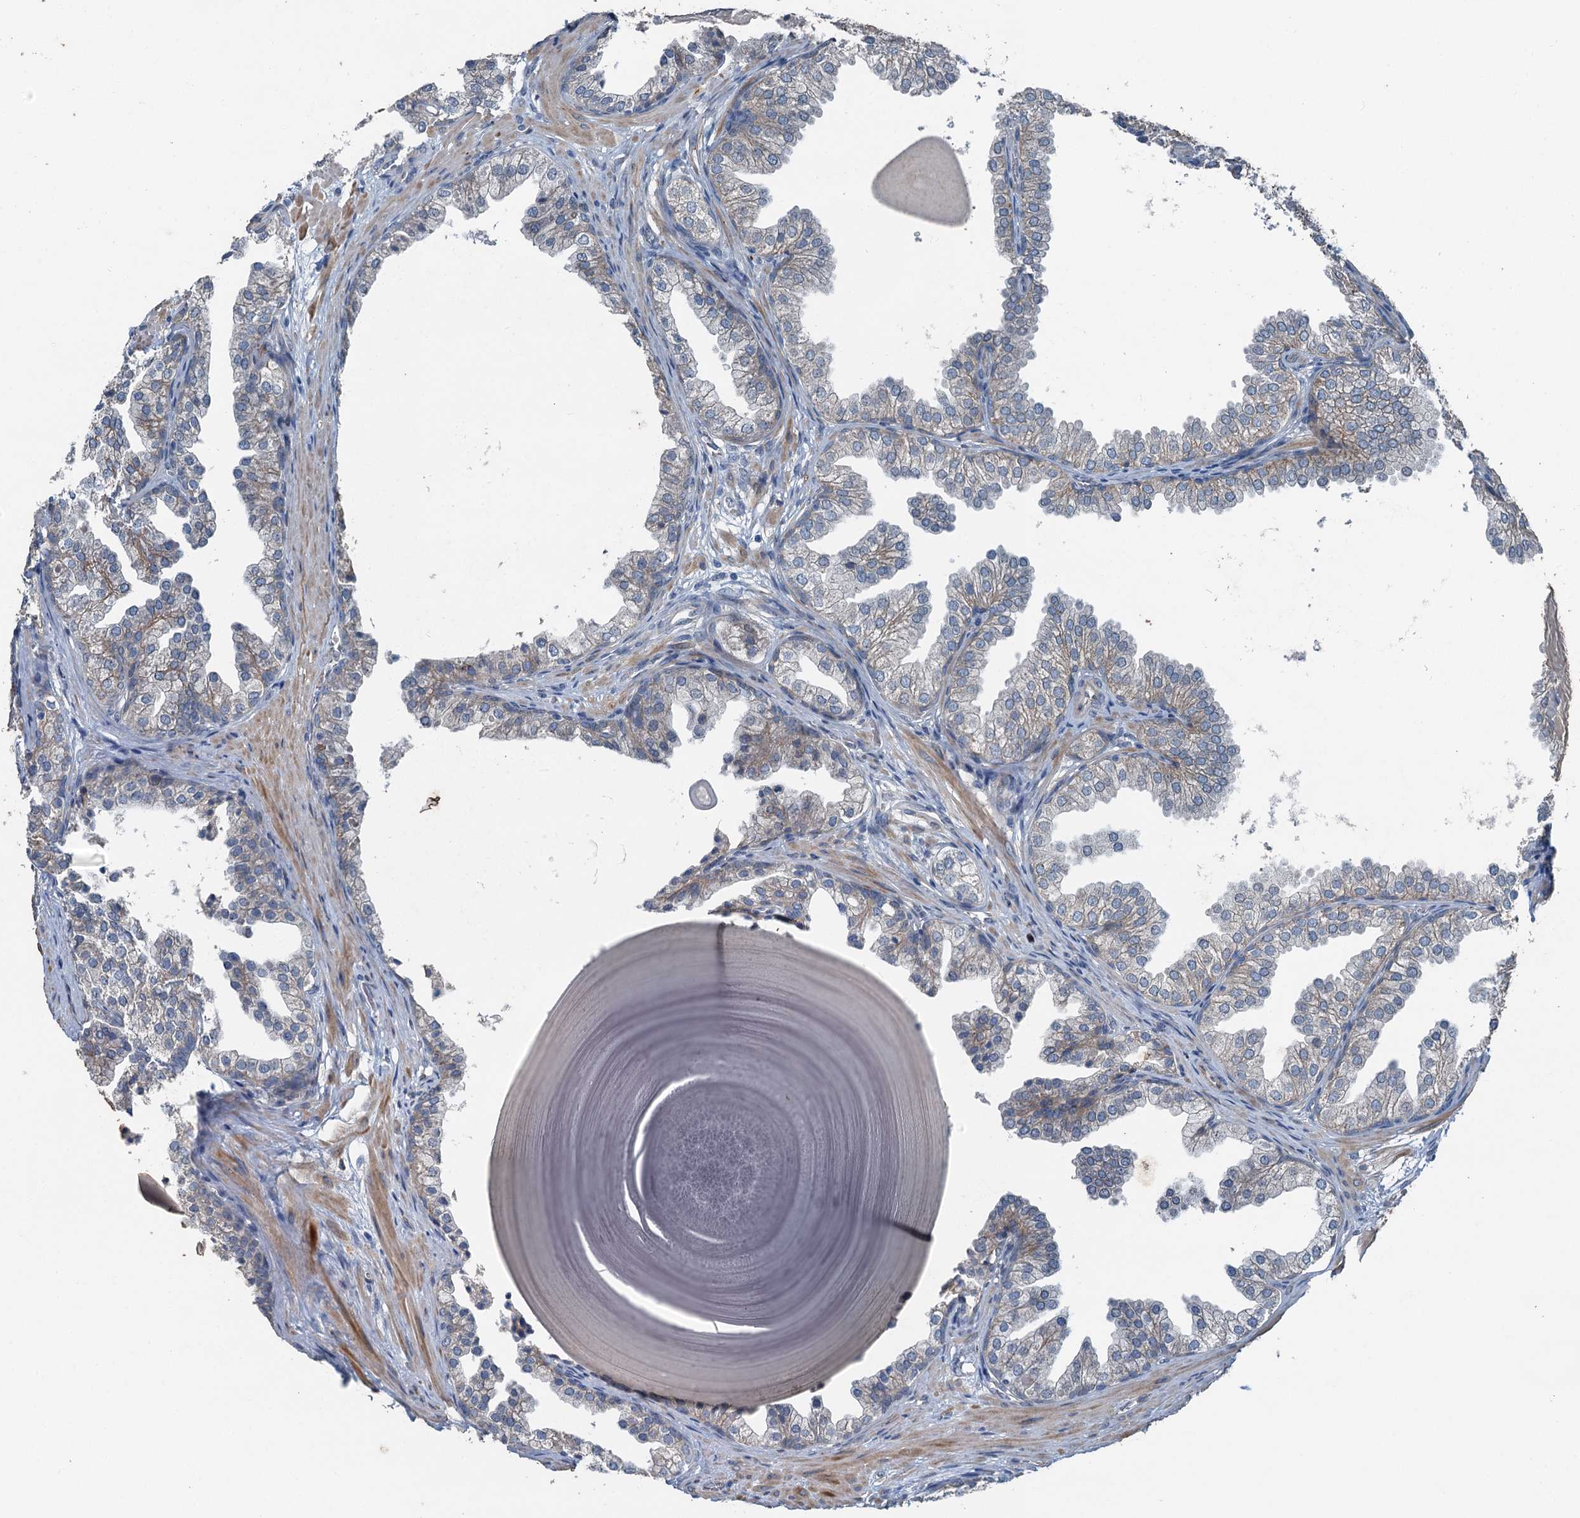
{"staining": {"intensity": "weak", "quantity": "<25%", "location": "cytoplasmic/membranous"}, "tissue": "prostate", "cell_type": "Glandular cells", "image_type": "normal", "snomed": [{"axis": "morphology", "description": "Normal tissue, NOS"}, {"axis": "topography", "description": "Prostate"}], "caption": "The IHC image has no significant expression in glandular cells of prostate. (DAB immunohistochemistry (IHC) visualized using brightfield microscopy, high magnification).", "gene": "C6orf120", "patient": {"sex": "male", "age": 48}}